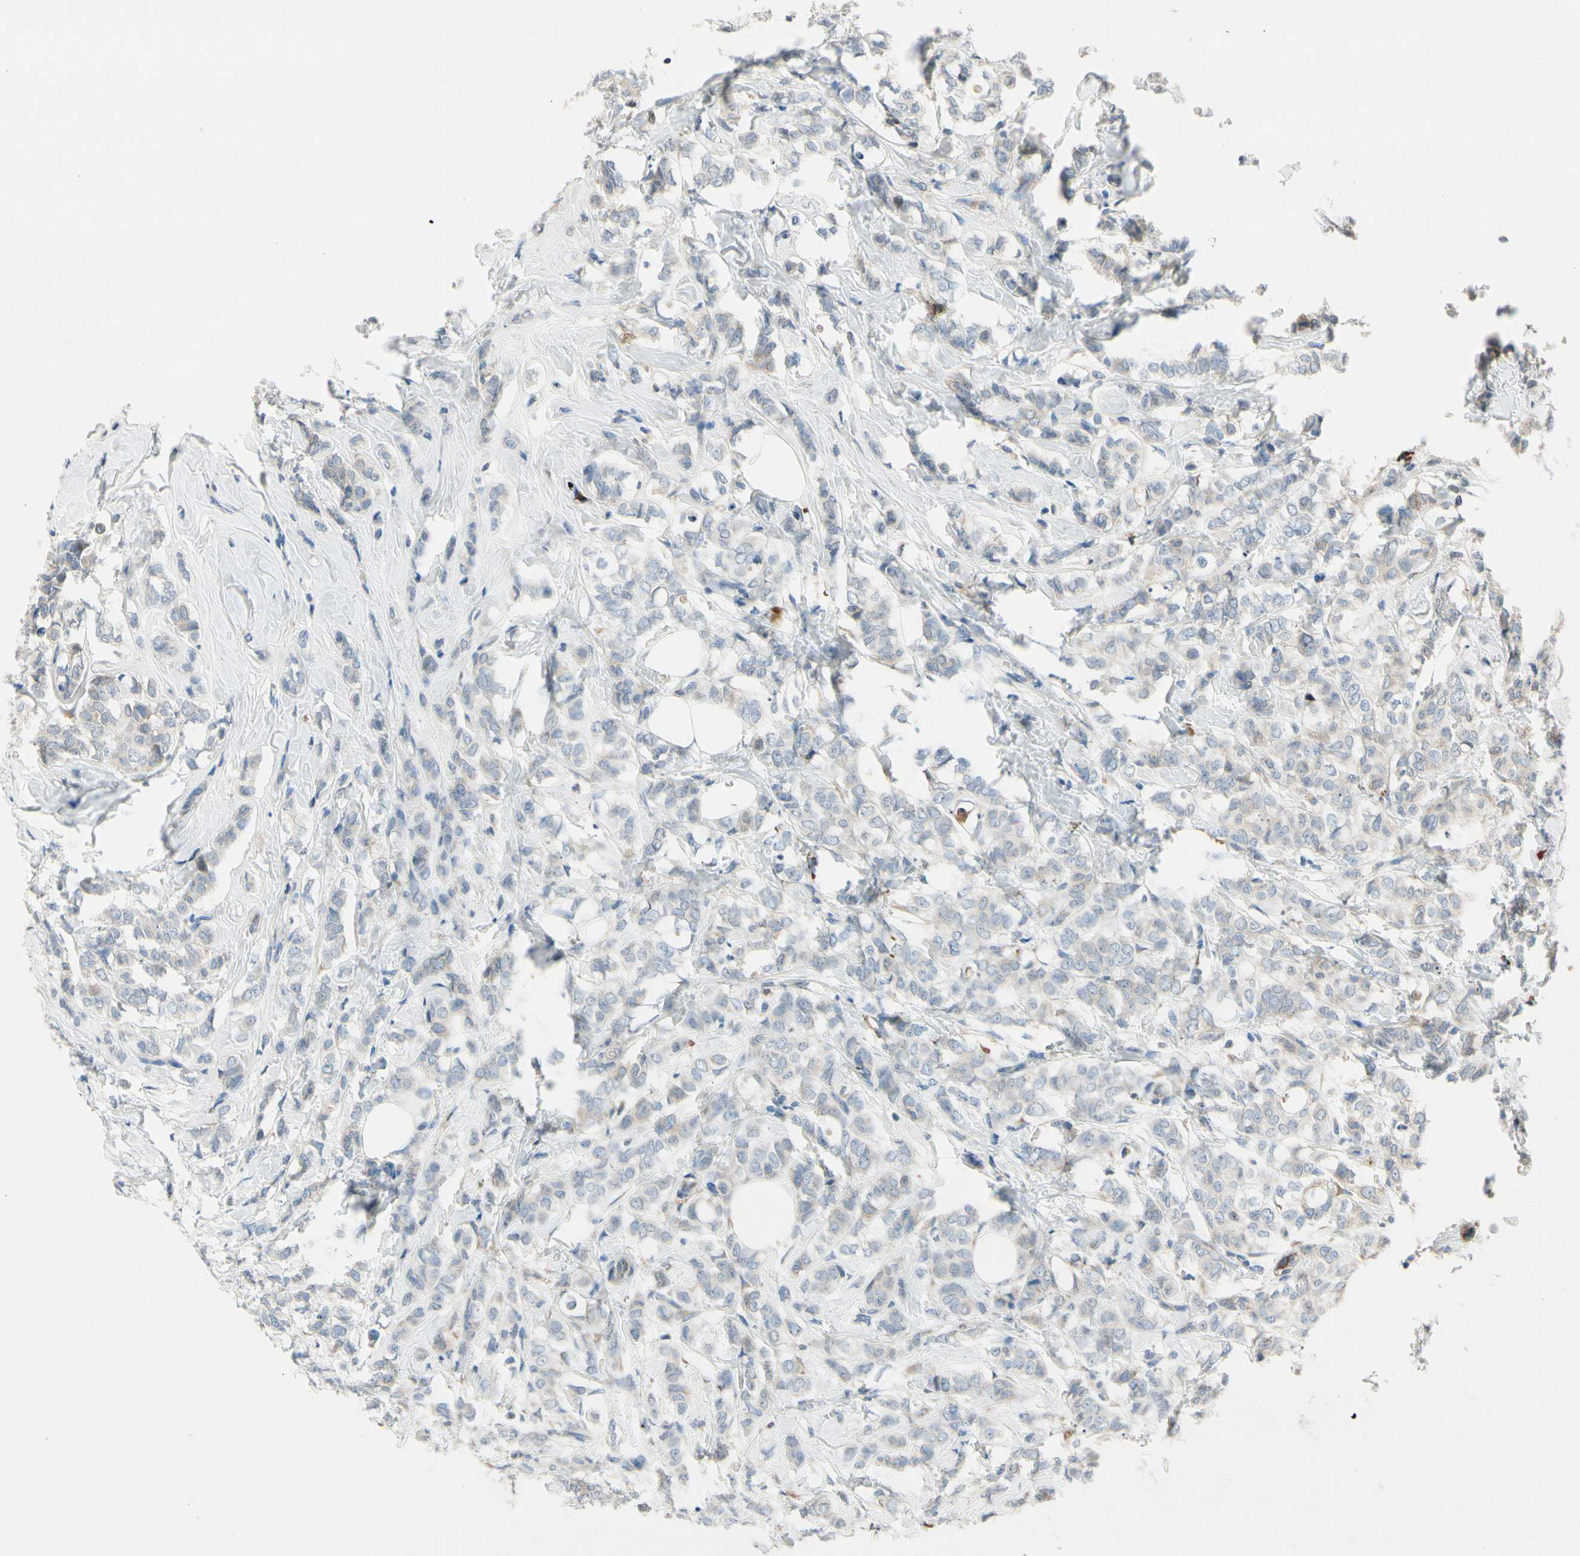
{"staining": {"intensity": "negative", "quantity": "none", "location": "none"}, "tissue": "breast cancer", "cell_type": "Tumor cells", "image_type": "cancer", "snomed": [{"axis": "morphology", "description": "Lobular carcinoma"}, {"axis": "topography", "description": "Breast"}], "caption": "An image of human breast lobular carcinoma is negative for staining in tumor cells.", "gene": "RPN2", "patient": {"sex": "female", "age": 60}}